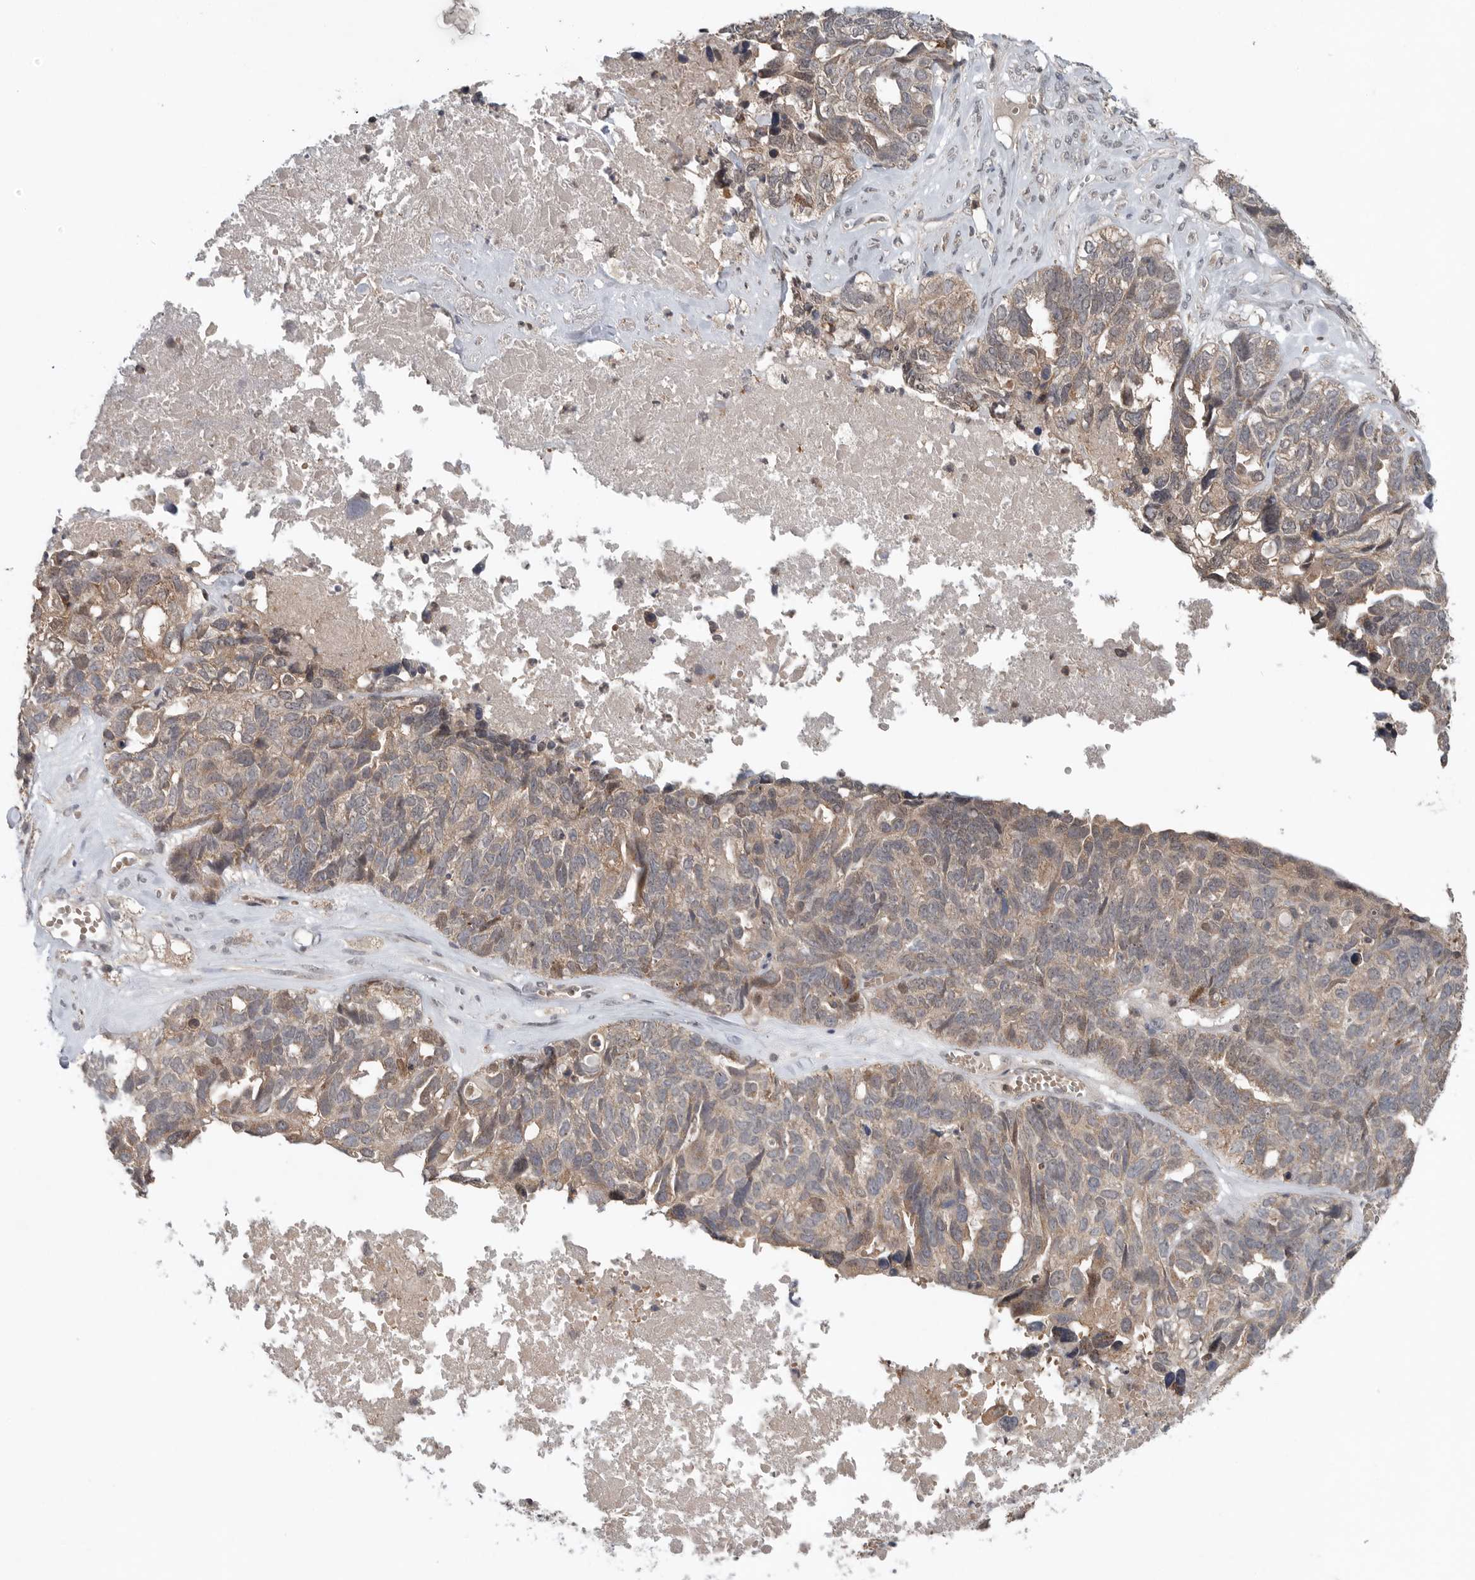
{"staining": {"intensity": "moderate", "quantity": "25%-75%", "location": "cytoplasmic/membranous"}, "tissue": "ovarian cancer", "cell_type": "Tumor cells", "image_type": "cancer", "snomed": [{"axis": "morphology", "description": "Cystadenocarcinoma, serous, NOS"}, {"axis": "topography", "description": "Ovary"}], "caption": "This is an image of IHC staining of ovarian cancer, which shows moderate staining in the cytoplasmic/membranous of tumor cells.", "gene": "SCP2", "patient": {"sex": "female", "age": 79}}